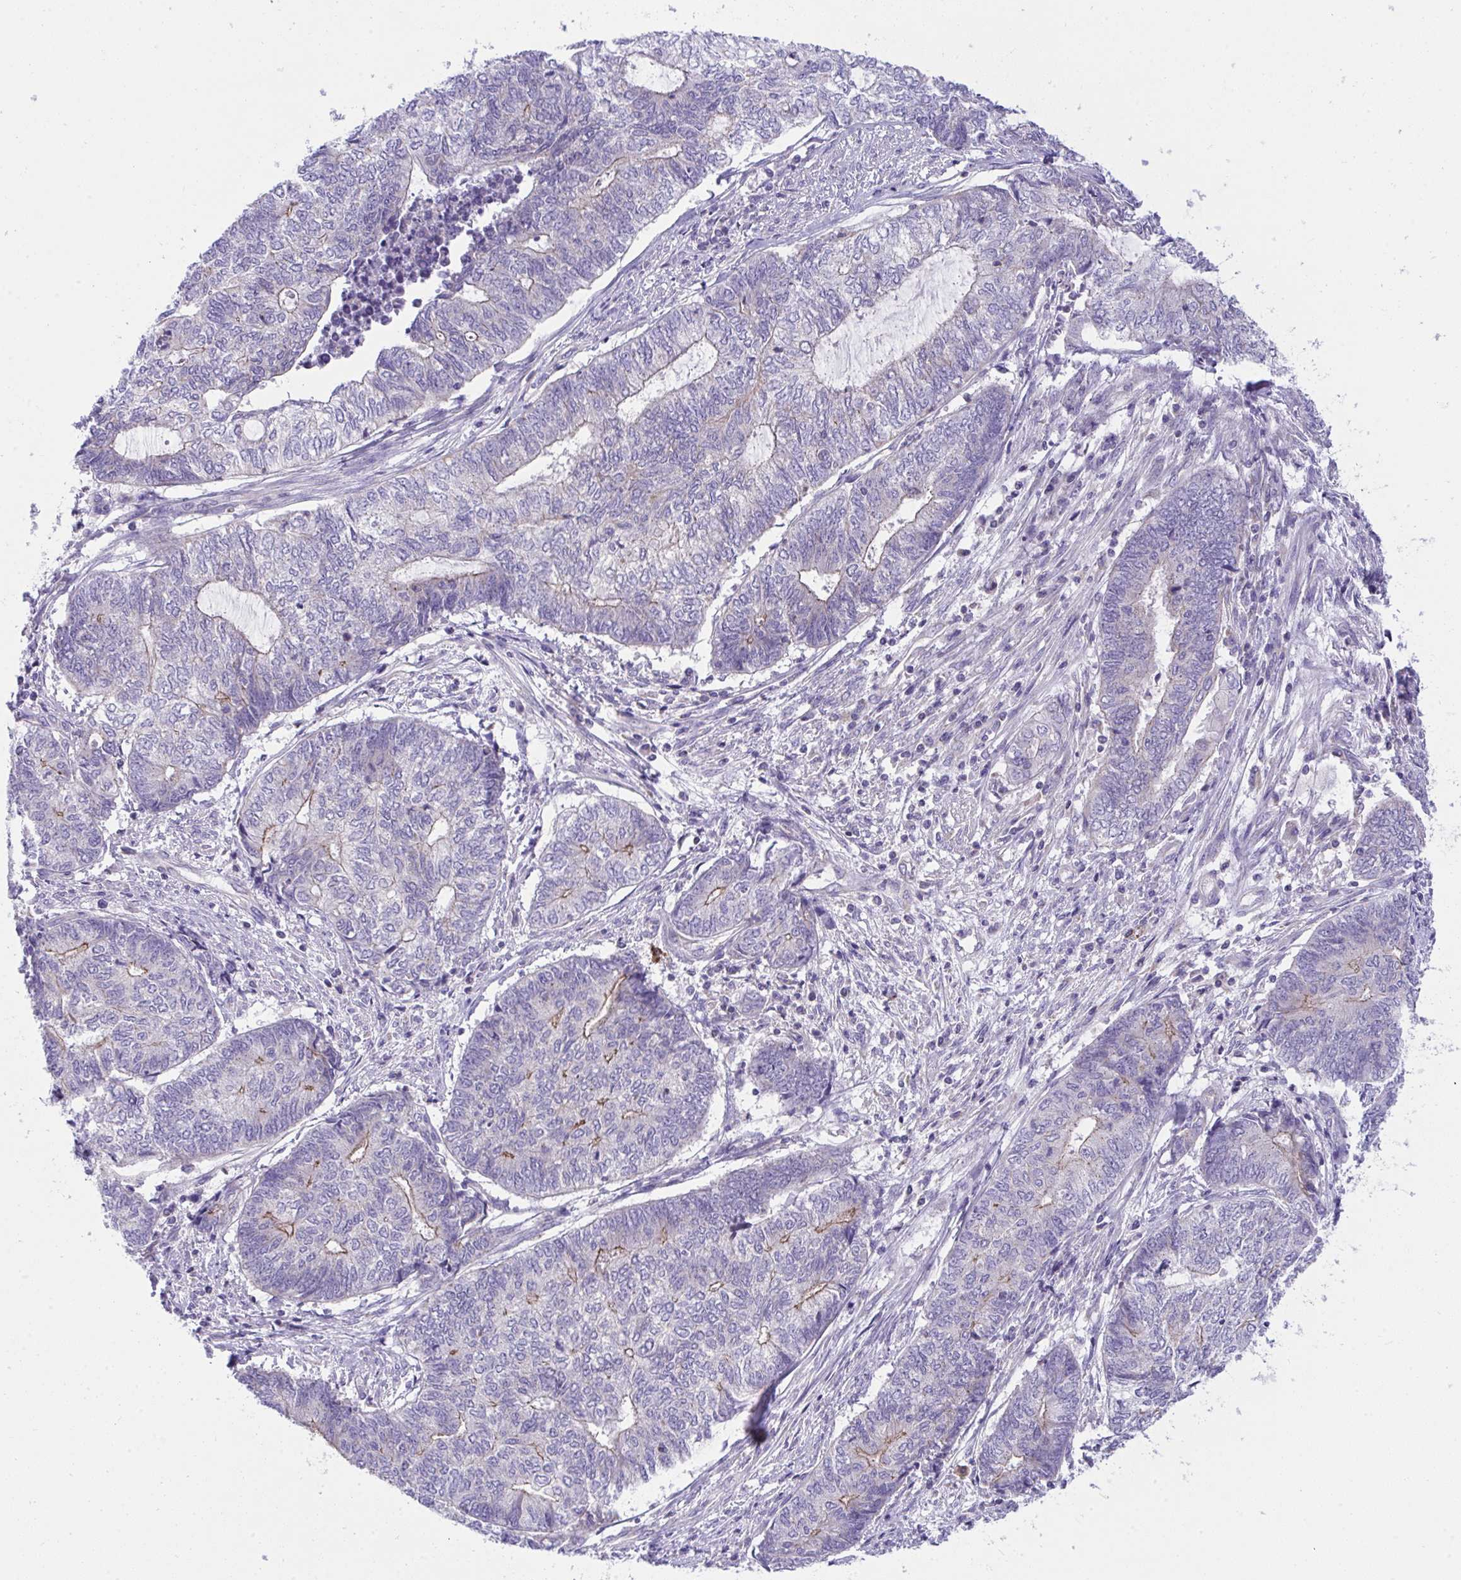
{"staining": {"intensity": "weak", "quantity": "<25%", "location": "cytoplasmic/membranous"}, "tissue": "endometrial cancer", "cell_type": "Tumor cells", "image_type": "cancer", "snomed": [{"axis": "morphology", "description": "Adenocarcinoma, NOS"}, {"axis": "topography", "description": "Uterus"}, {"axis": "topography", "description": "Endometrium"}], "caption": "Immunohistochemistry (IHC) histopathology image of human endometrial adenocarcinoma stained for a protein (brown), which demonstrates no staining in tumor cells.", "gene": "PLA2G12B", "patient": {"sex": "female", "age": 70}}